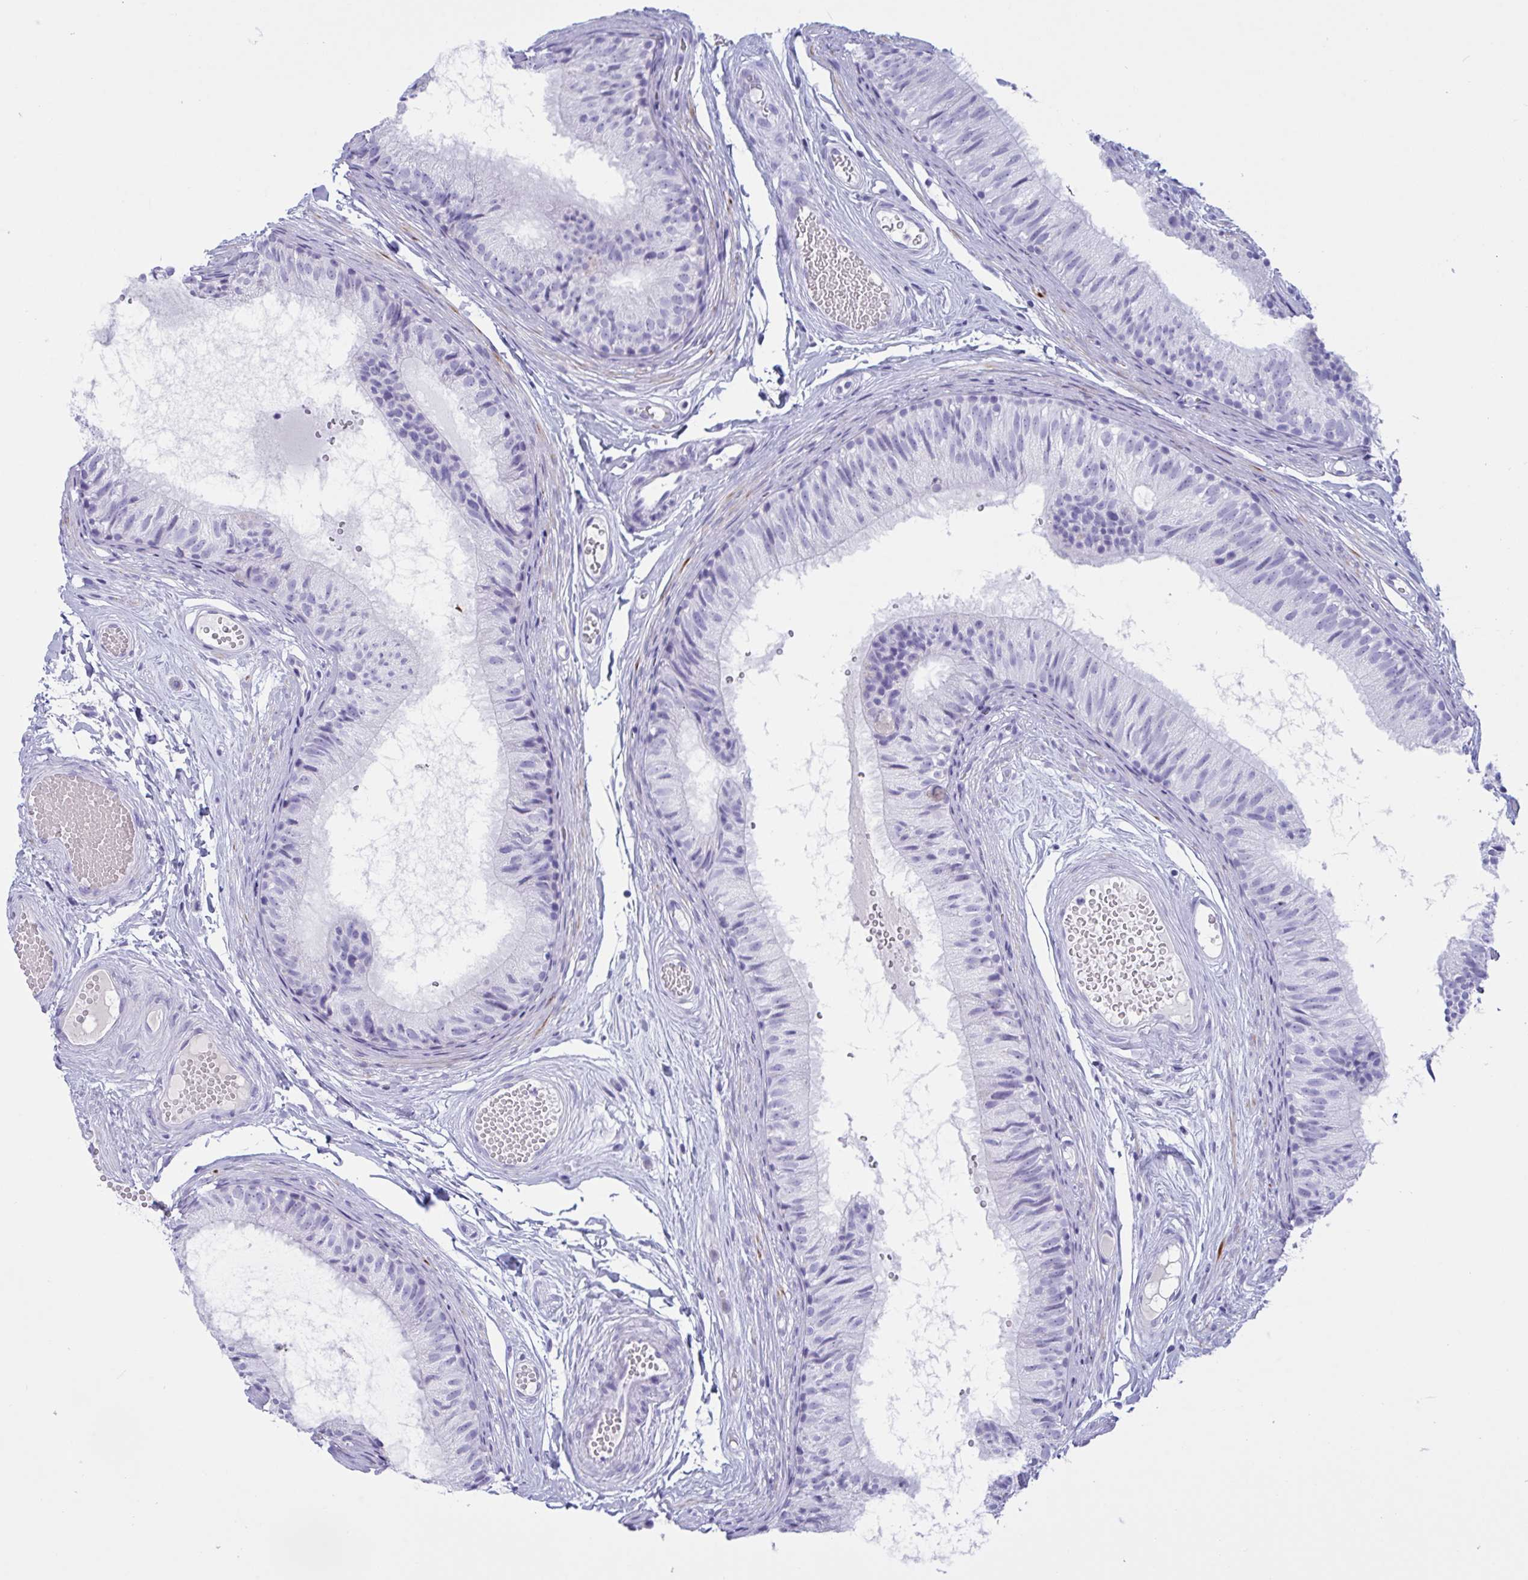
{"staining": {"intensity": "negative", "quantity": "none", "location": "none"}, "tissue": "epididymis", "cell_type": "Glandular cells", "image_type": "normal", "snomed": [{"axis": "morphology", "description": "Normal tissue, NOS"}, {"axis": "morphology", "description": "Seminoma, NOS"}, {"axis": "topography", "description": "Testis"}, {"axis": "topography", "description": "Epididymis"}], "caption": "A histopathology image of epididymis stained for a protein shows no brown staining in glandular cells. The staining was performed using DAB (3,3'-diaminobenzidine) to visualize the protein expression in brown, while the nuclei were stained in blue with hematoxylin (Magnification: 20x).", "gene": "OXLD1", "patient": {"sex": "male", "age": 34}}